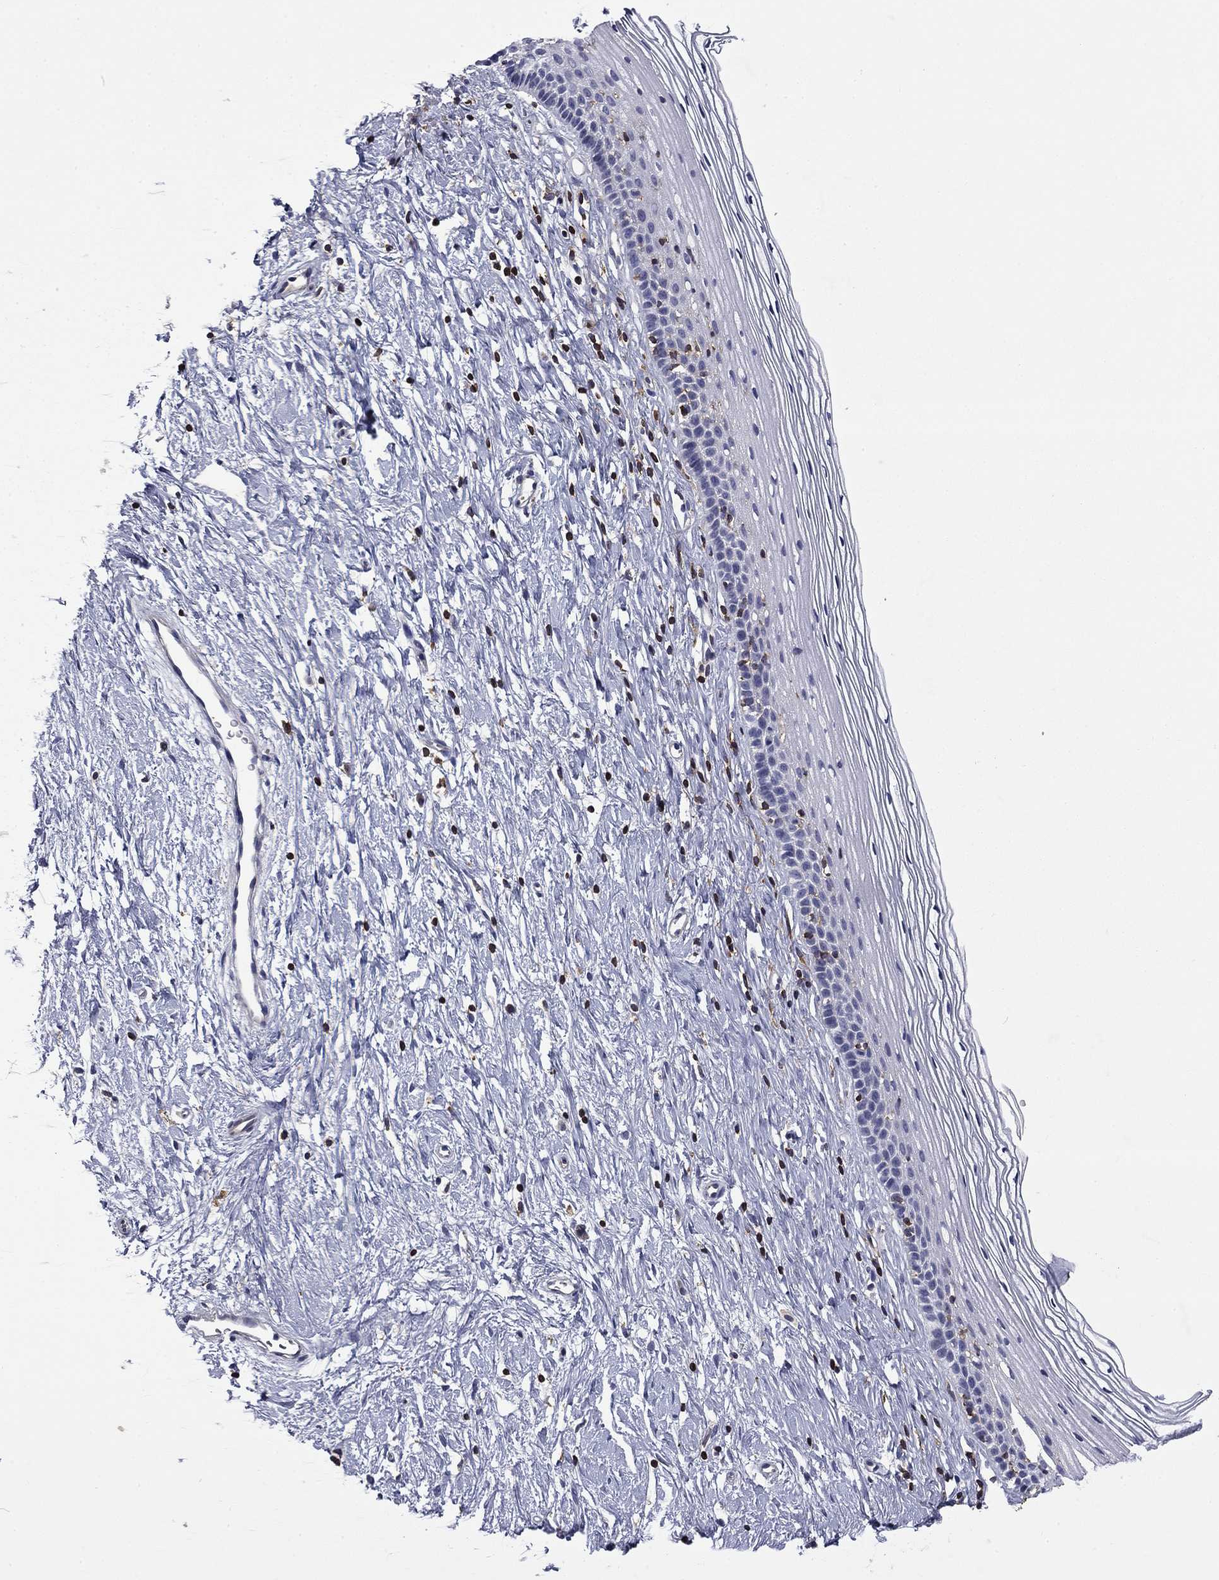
{"staining": {"intensity": "negative", "quantity": "none", "location": "none"}, "tissue": "cervix", "cell_type": "Glandular cells", "image_type": "normal", "snomed": [{"axis": "morphology", "description": "Normal tissue, NOS"}, {"axis": "topography", "description": "Cervix"}], "caption": "Immunohistochemical staining of benign cervix shows no significant staining in glandular cells.", "gene": "ARHGAP45", "patient": {"sex": "female", "age": 39}}